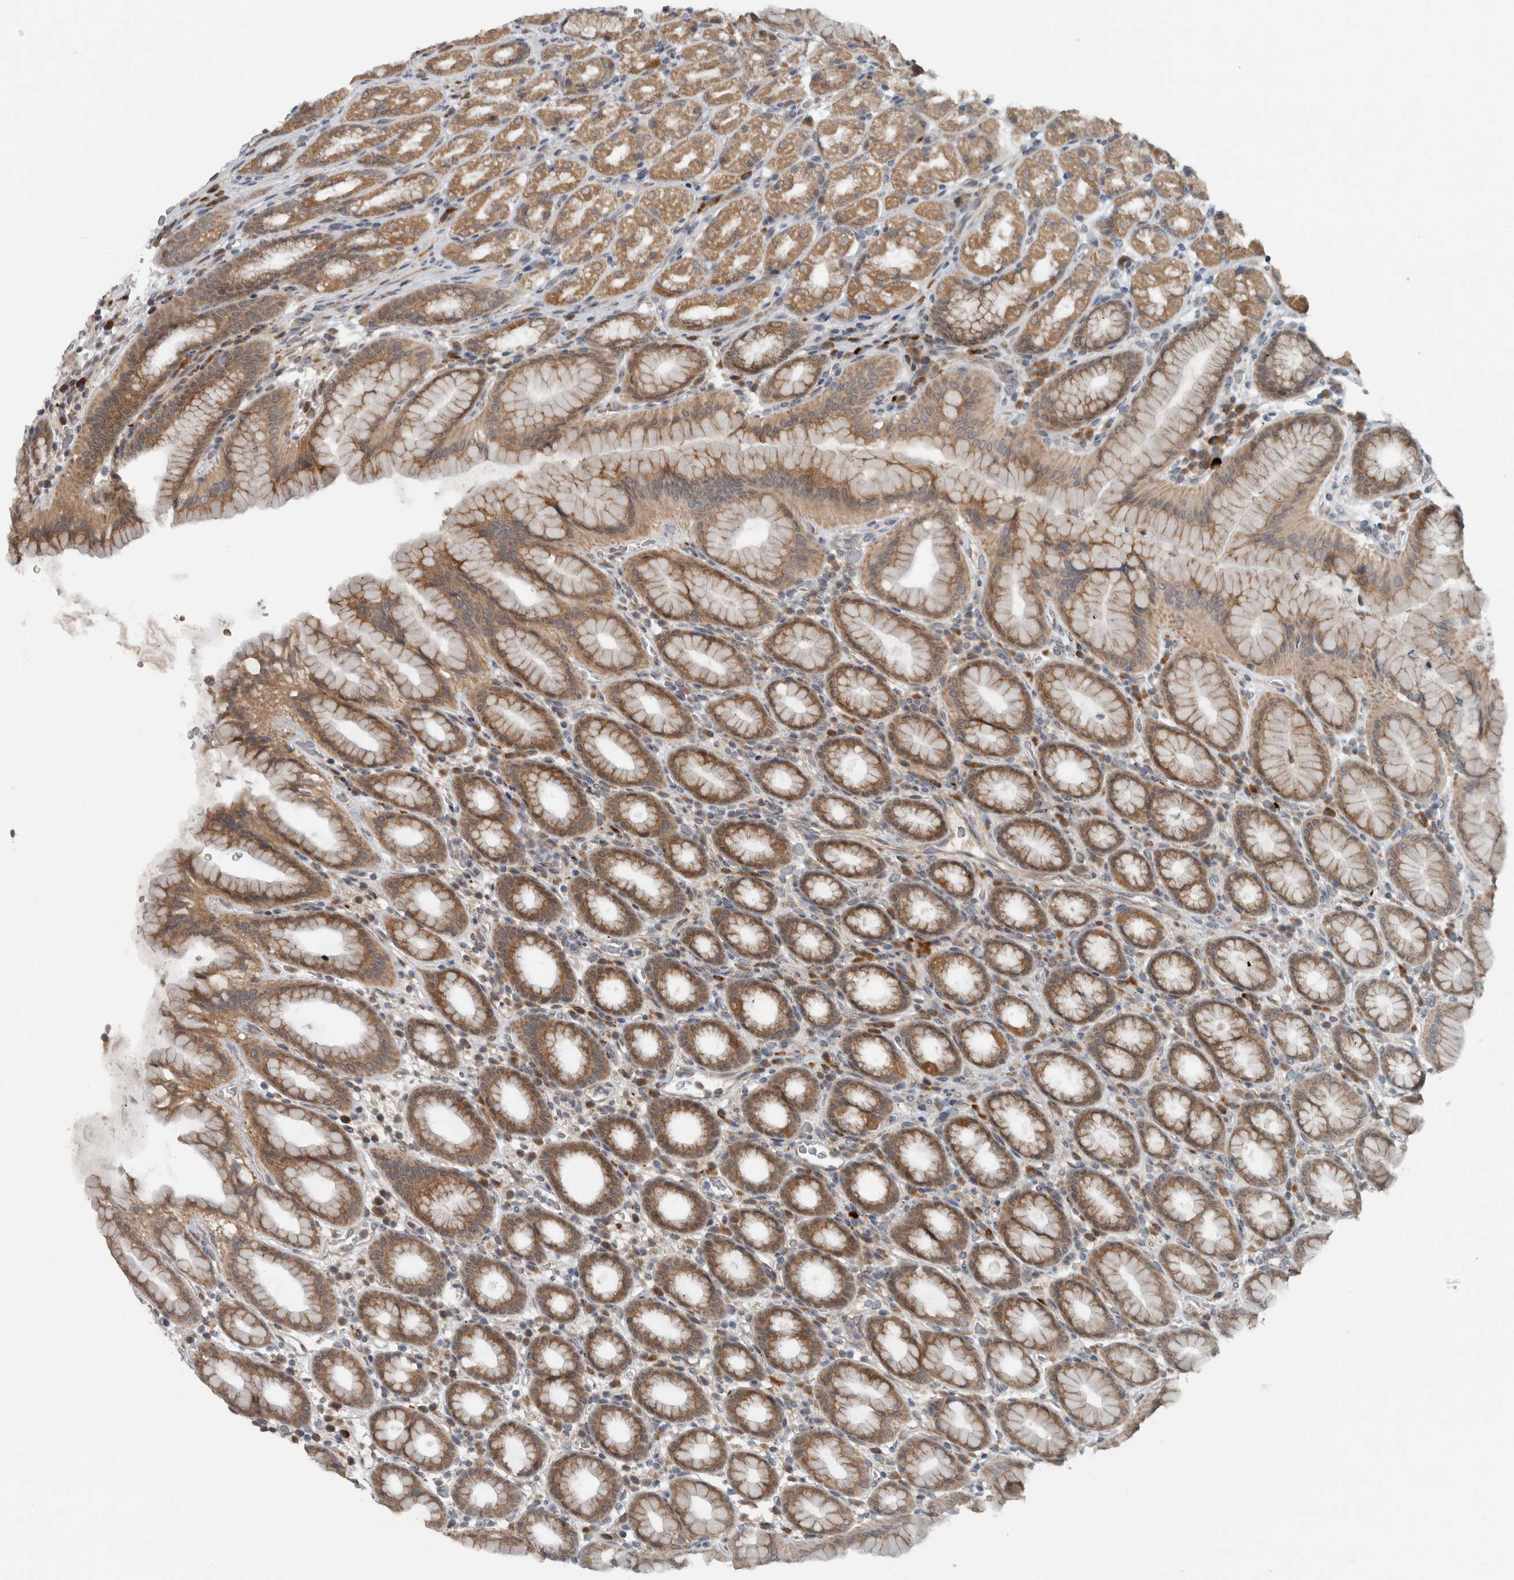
{"staining": {"intensity": "moderate", "quantity": ">75%", "location": "cytoplasmic/membranous"}, "tissue": "stomach", "cell_type": "Glandular cells", "image_type": "normal", "snomed": [{"axis": "morphology", "description": "Normal tissue, NOS"}, {"axis": "topography", "description": "Stomach, upper"}], "caption": "Immunohistochemistry (DAB (3,3'-diaminobenzidine)) staining of benign stomach displays moderate cytoplasmic/membranous protein positivity in about >75% of glandular cells.", "gene": "GBA2", "patient": {"sex": "male", "age": 68}}